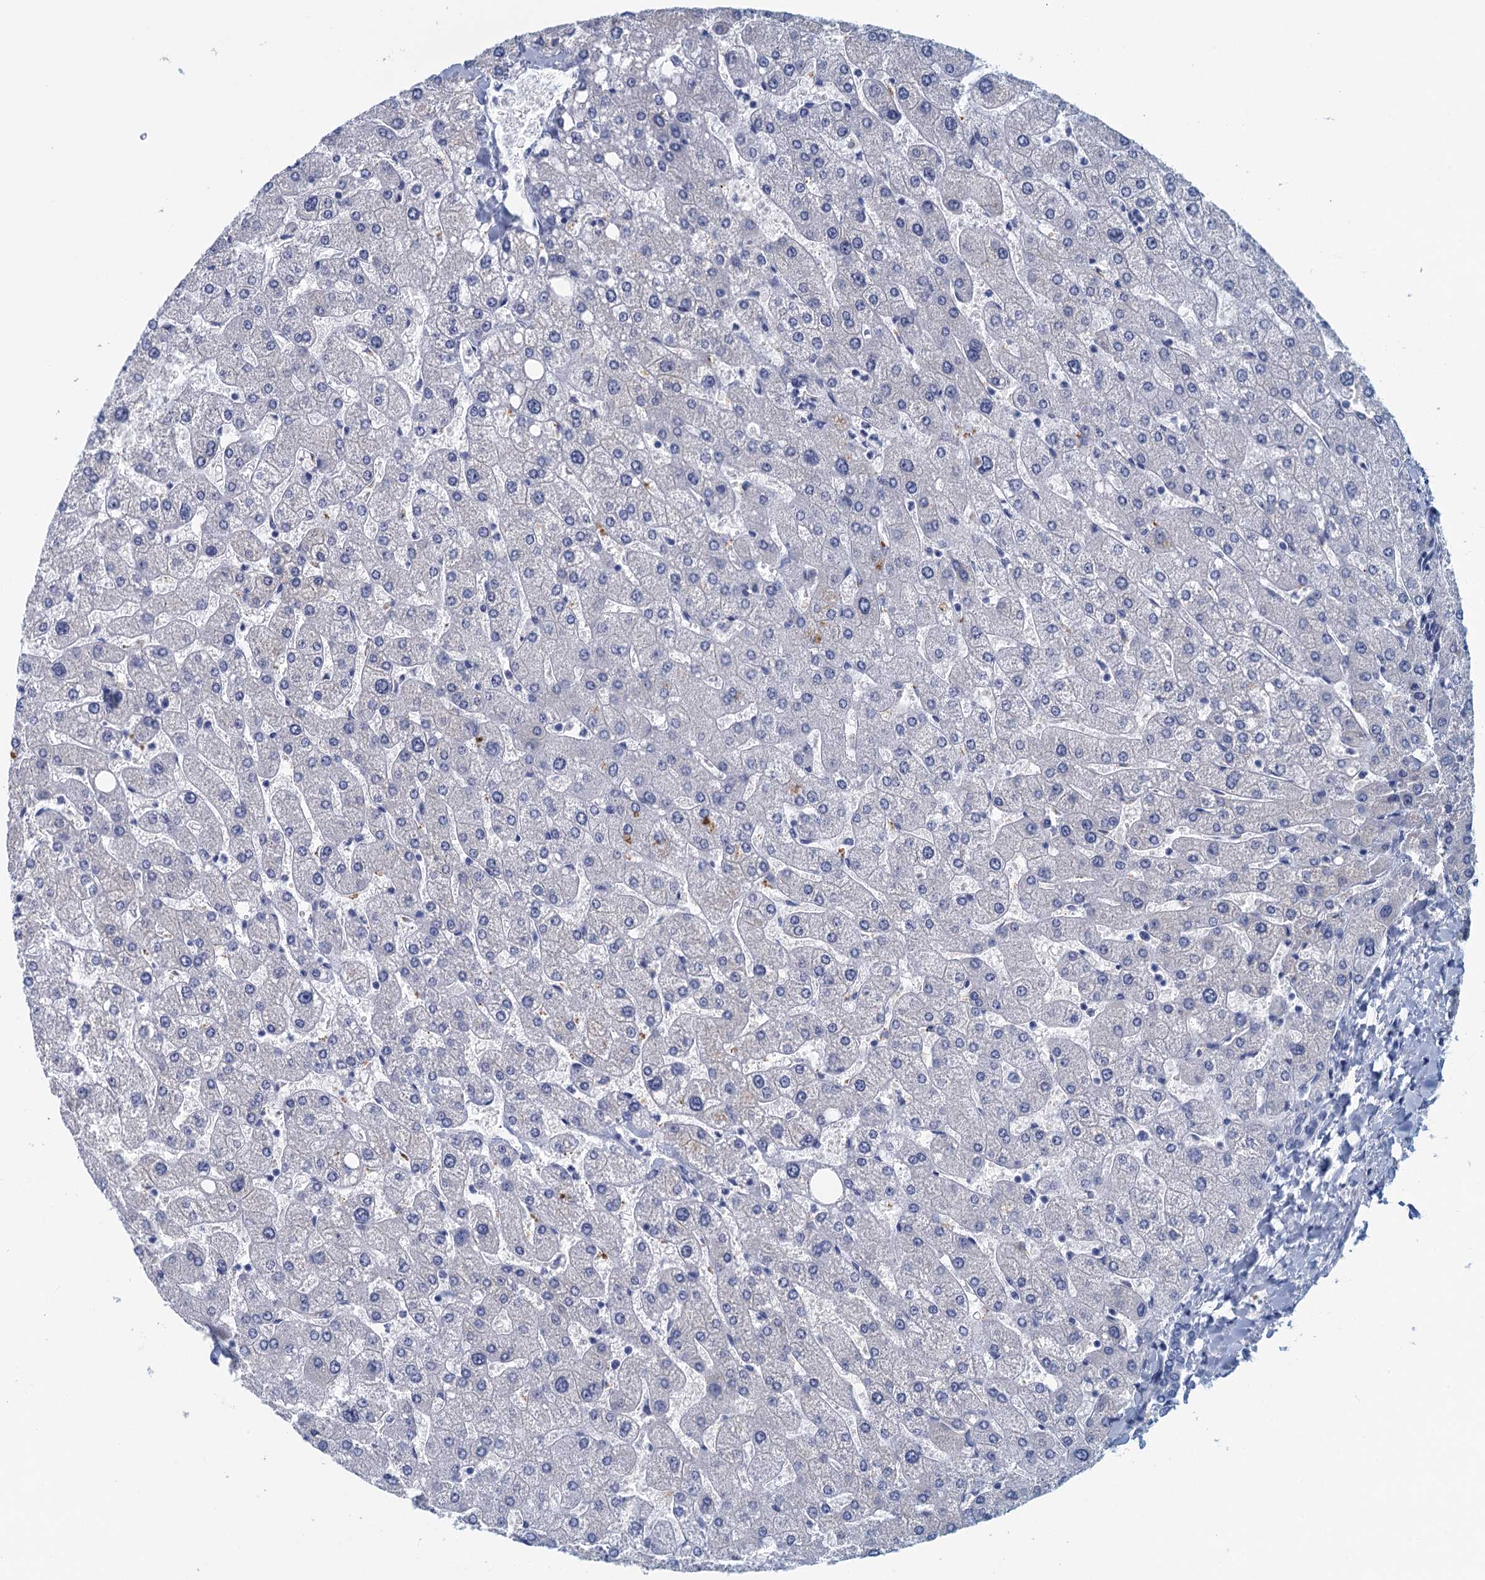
{"staining": {"intensity": "negative", "quantity": "none", "location": "none"}, "tissue": "liver", "cell_type": "Cholangiocytes", "image_type": "normal", "snomed": [{"axis": "morphology", "description": "Normal tissue, NOS"}, {"axis": "topography", "description": "Liver"}], "caption": "The immunohistochemistry (IHC) micrograph has no significant staining in cholangiocytes of liver. (DAB (3,3'-diaminobenzidine) IHC with hematoxylin counter stain).", "gene": "CYP51A1", "patient": {"sex": "male", "age": 55}}